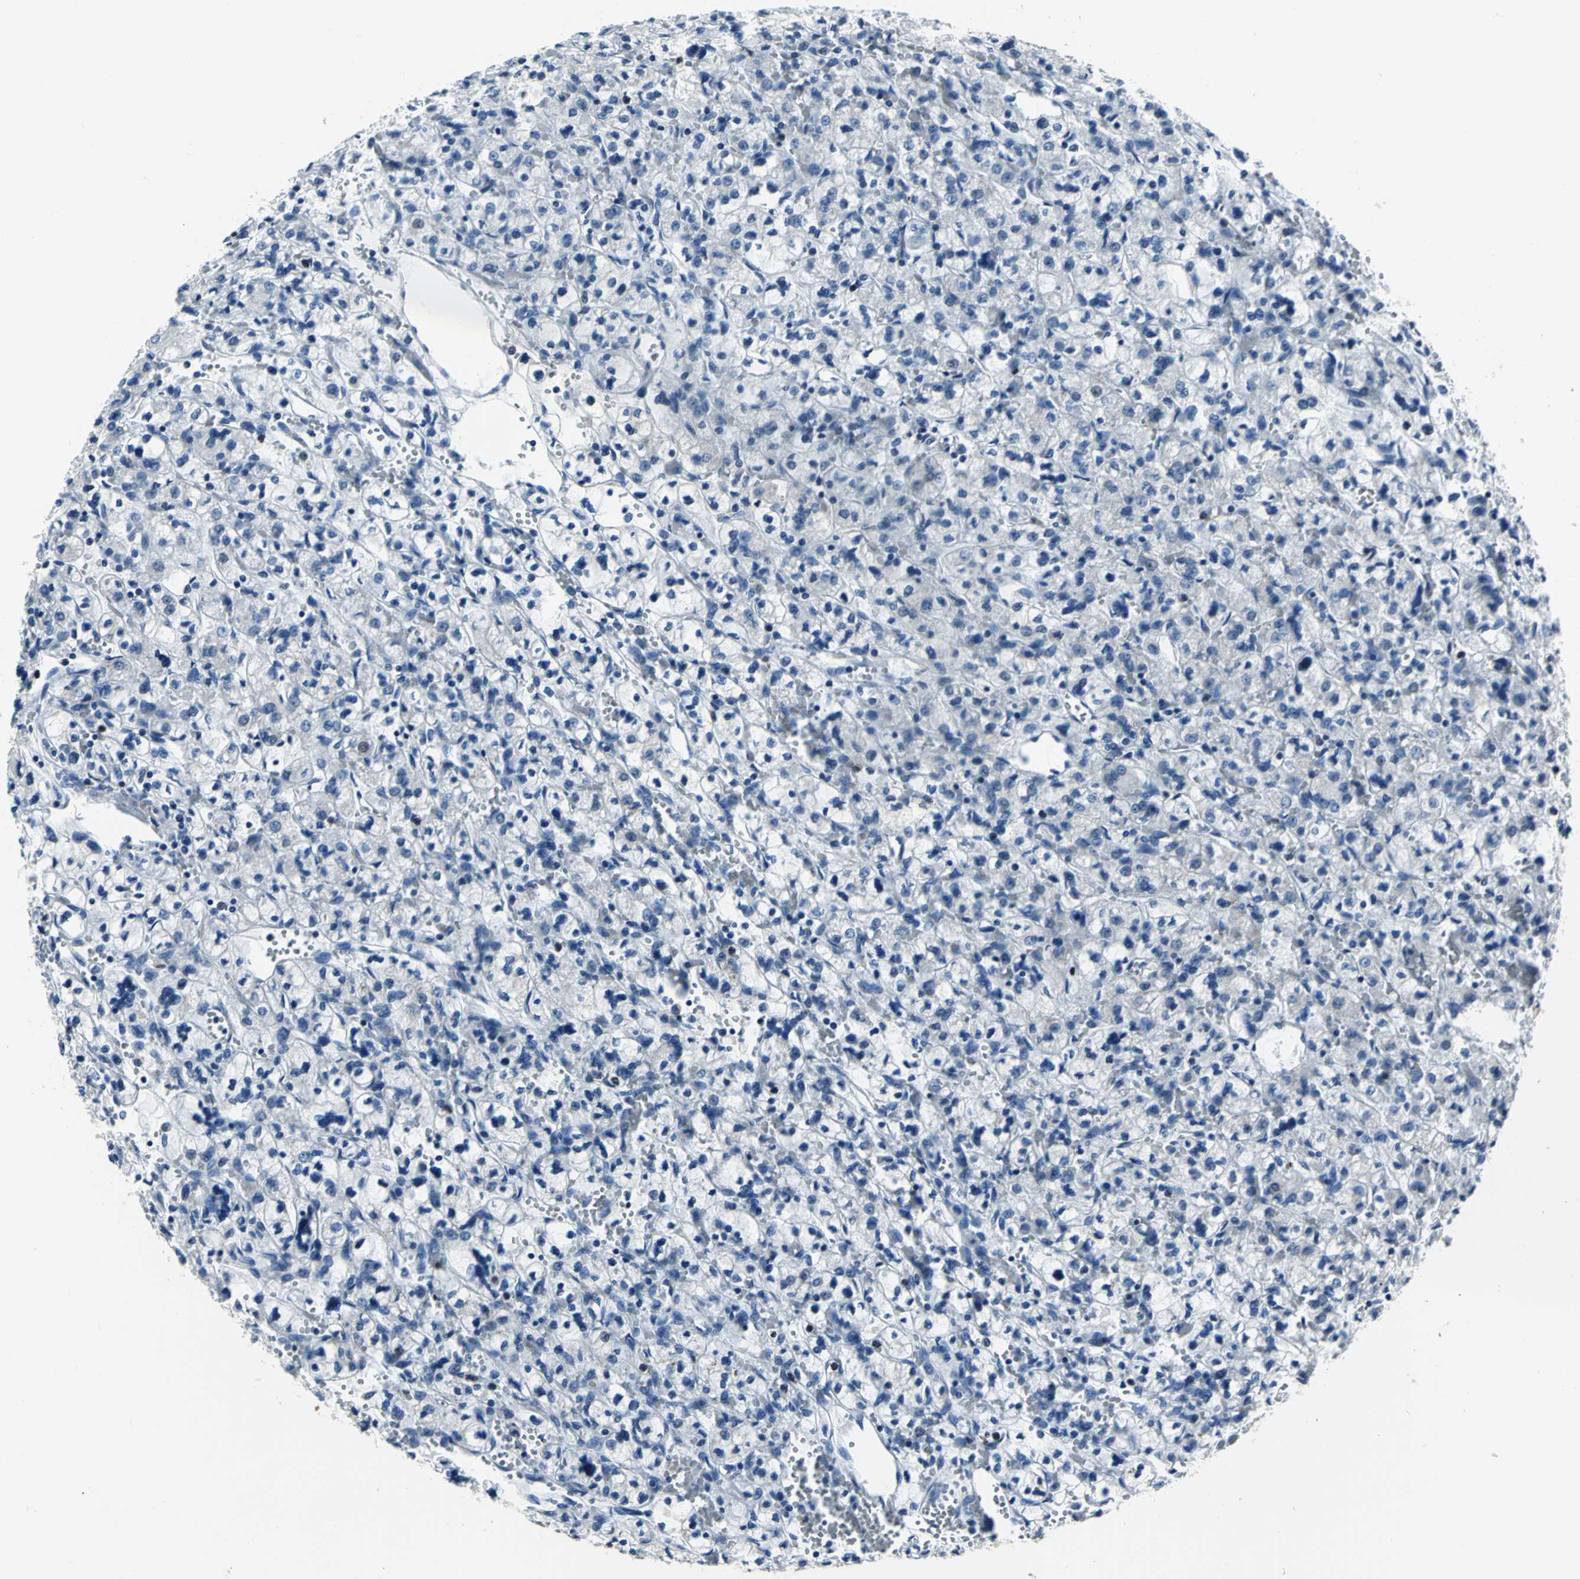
{"staining": {"intensity": "negative", "quantity": "none", "location": "none"}, "tissue": "renal cancer", "cell_type": "Tumor cells", "image_type": "cancer", "snomed": [{"axis": "morphology", "description": "Adenocarcinoma, NOS"}, {"axis": "topography", "description": "Kidney"}], "caption": "This is an IHC image of renal cancer. There is no expression in tumor cells.", "gene": "EIF5A", "patient": {"sex": "female", "age": 83}}